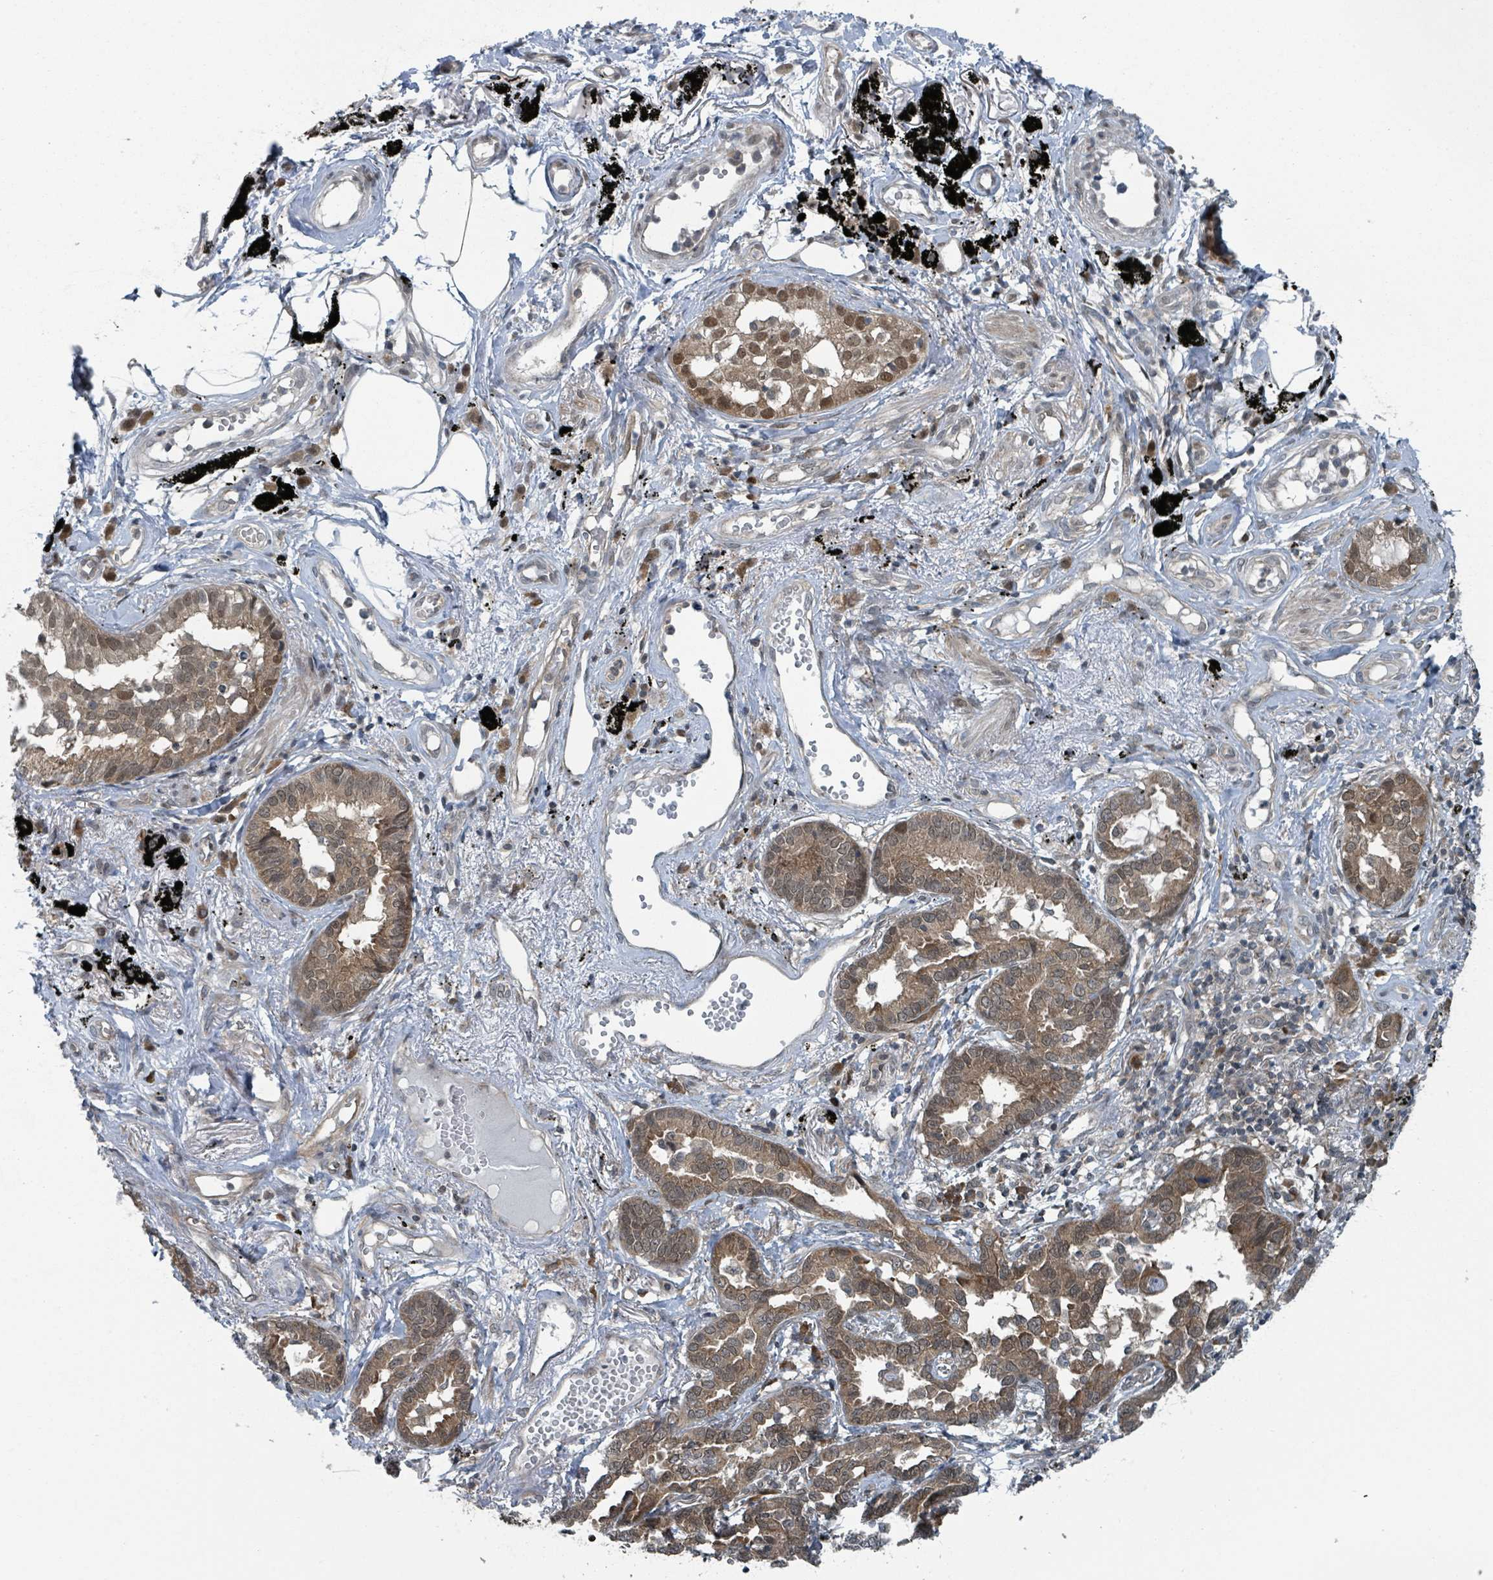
{"staining": {"intensity": "moderate", "quantity": ">75%", "location": "cytoplasmic/membranous,nuclear"}, "tissue": "lung cancer", "cell_type": "Tumor cells", "image_type": "cancer", "snomed": [{"axis": "morphology", "description": "Adenocarcinoma, NOS"}, {"axis": "topography", "description": "Lung"}], "caption": "A high-resolution photomicrograph shows IHC staining of lung cancer (adenocarcinoma), which exhibits moderate cytoplasmic/membranous and nuclear expression in approximately >75% of tumor cells.", "gene": "GOLGA7", "patient": {"sex": "male", "age": 67}}